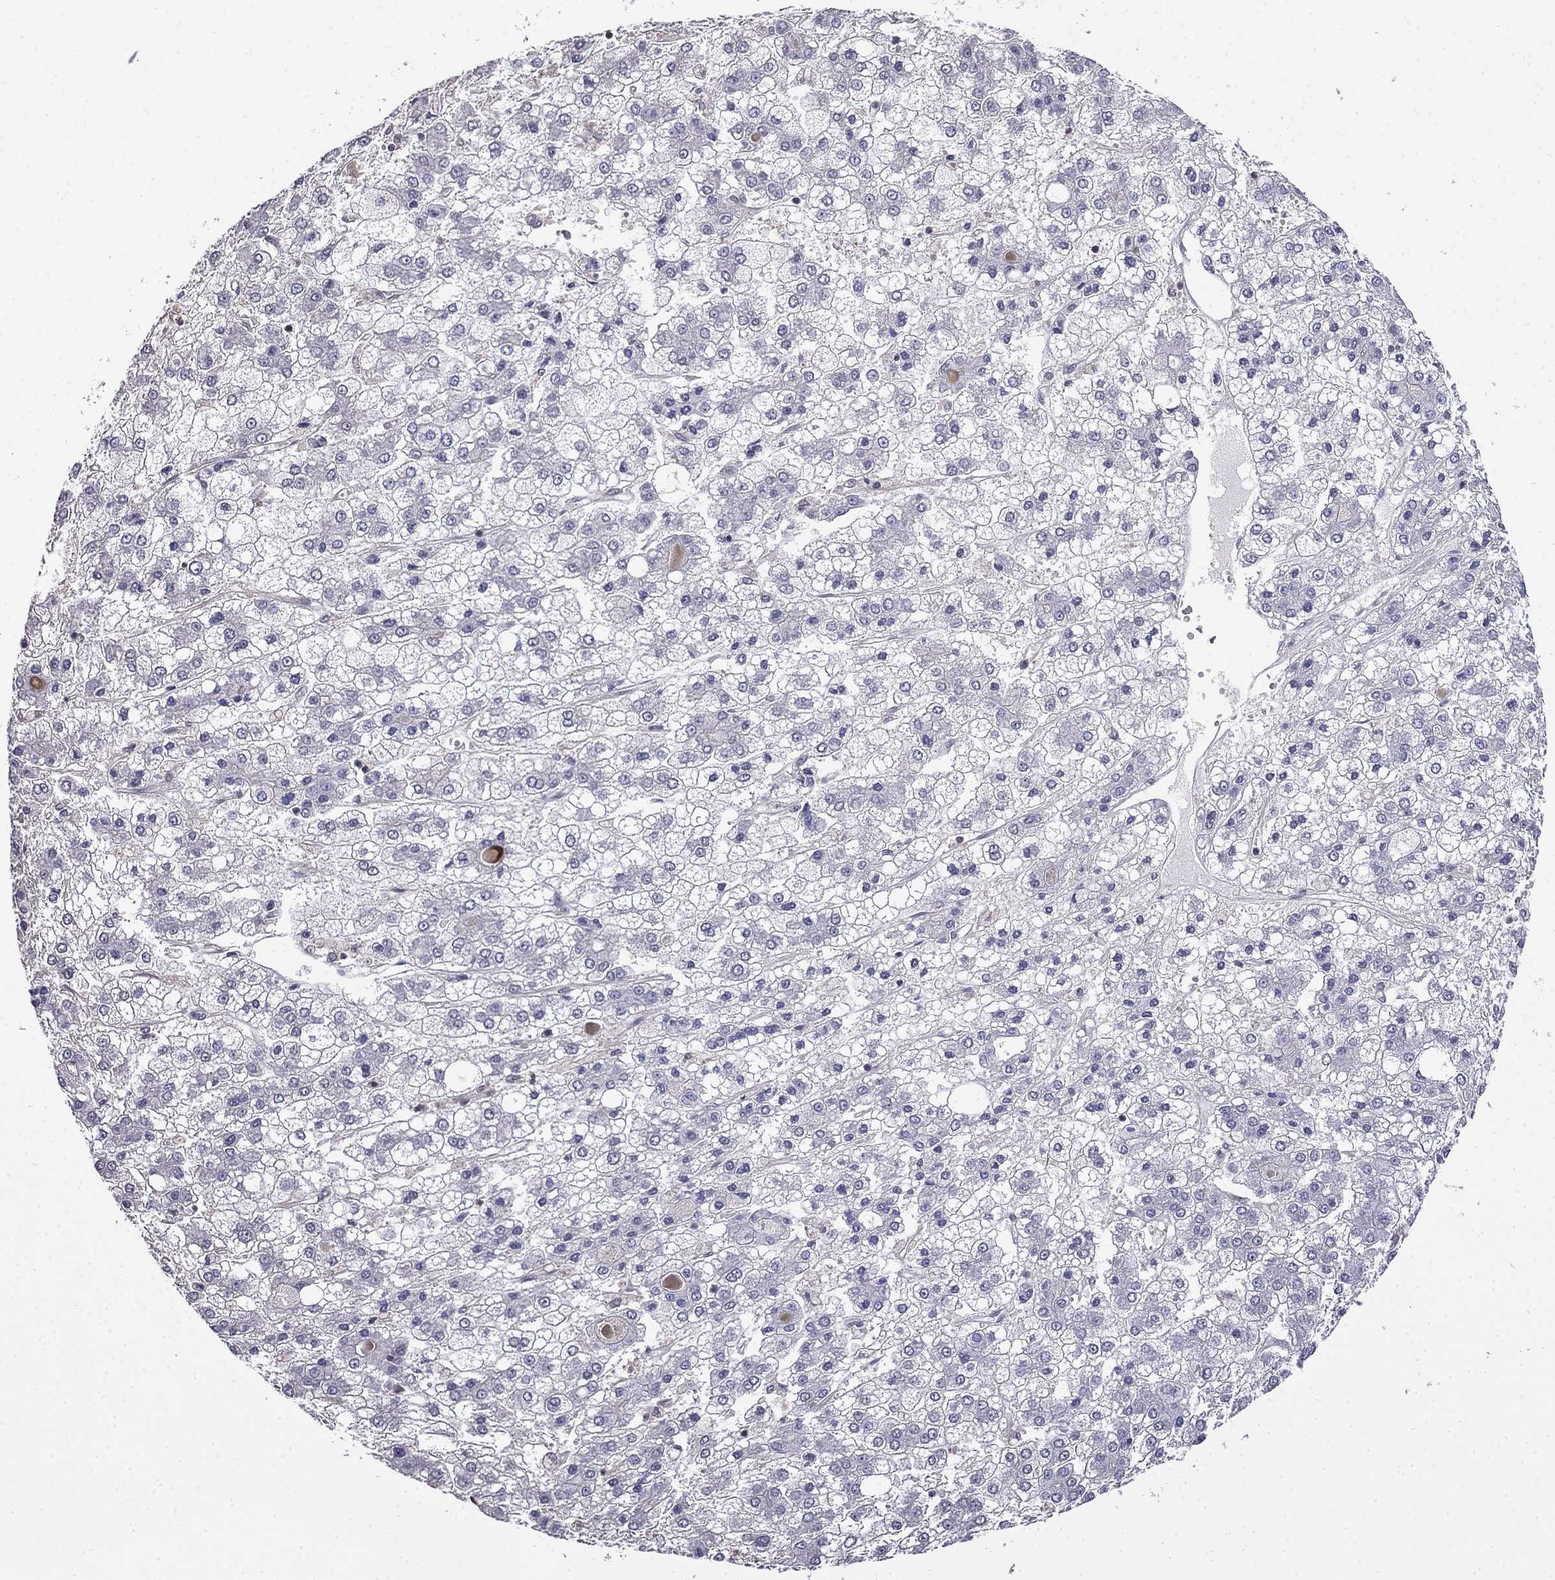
{"staining": {"intensity": "negative", "quantity": "none", "location": "none"}, "tissue": "liver cancer", "cell_type": "Tumor cells", "image_type": "cancer", "snomed": [{"axis": "morphology", "description": "Carcinoma, Hepatocellular, NOS"}, {"axis": "topography", "description": "Liver"}], "caption": "This is an IHC histopathology image of liver hepatocellular carcinoma. There is no staining in tumor cells.", "gene": "GUCA1B", "patient": {"sex": "male", "age": 73}}